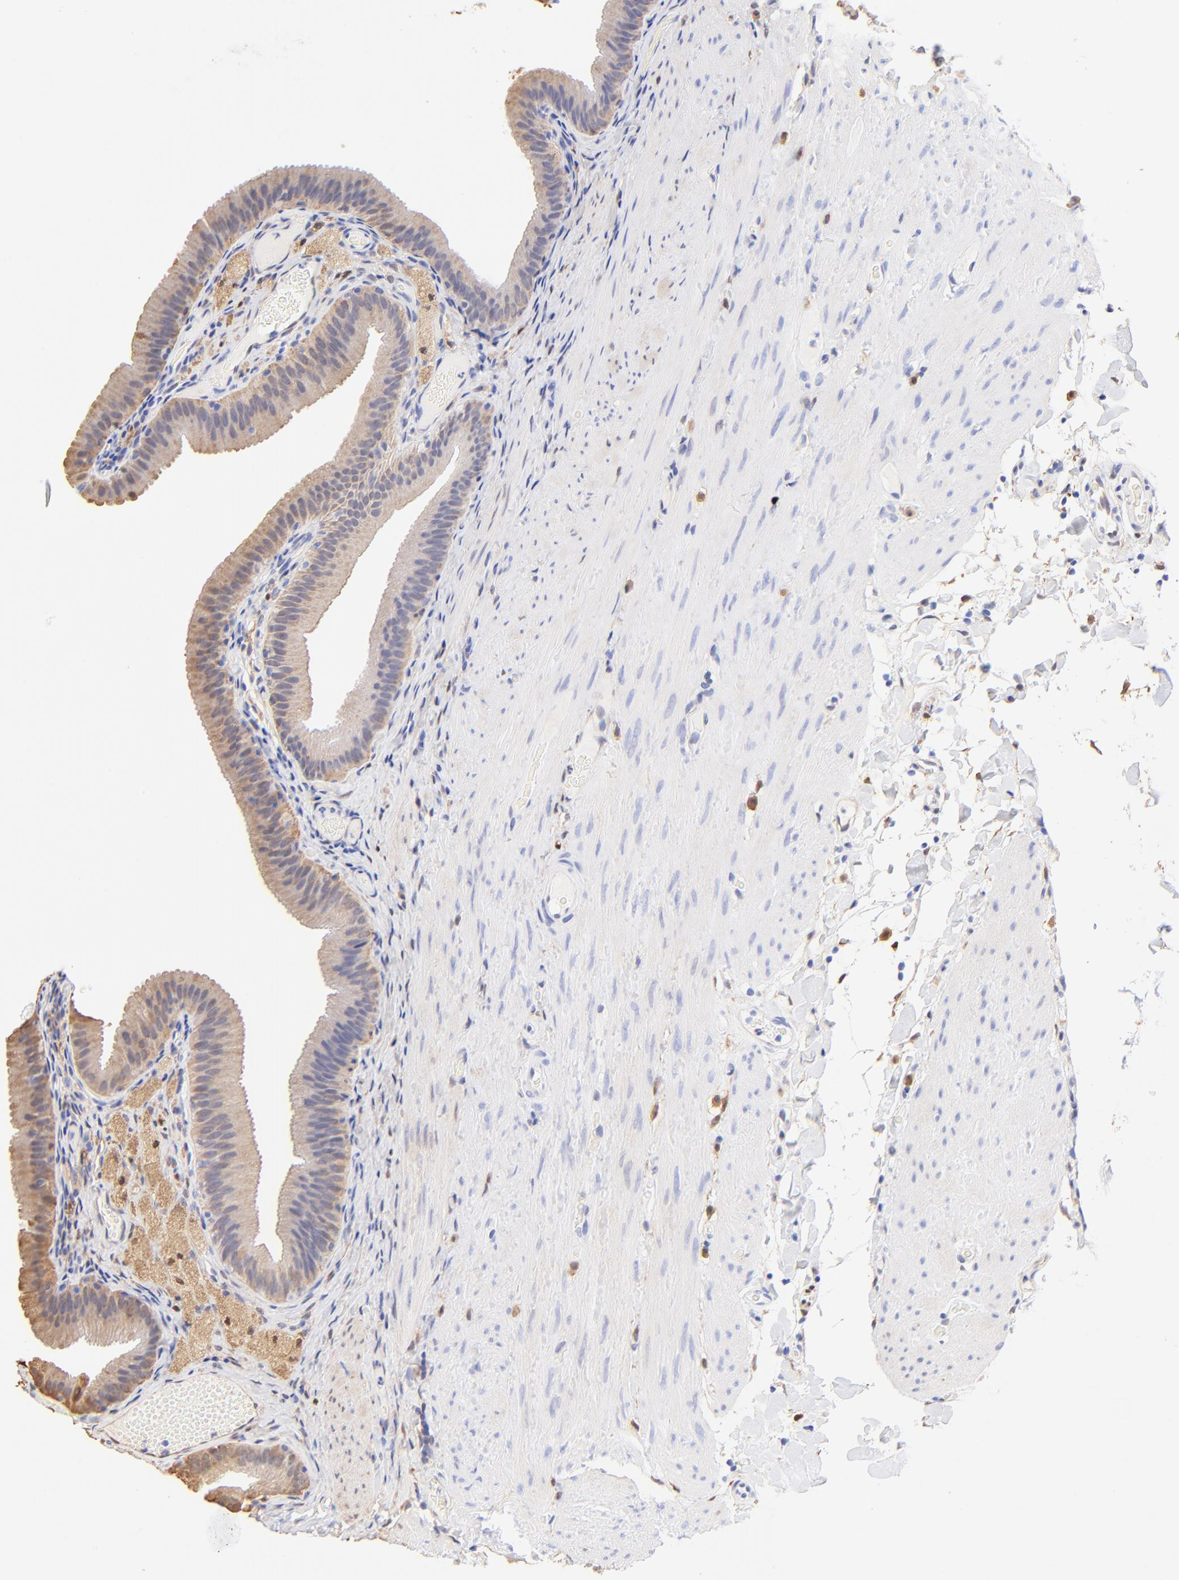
{"staining": {"intensity": "moderate", "quantity": "25%-75%", "location": "nuclear"}, "tissue": "gallbladder", "cell_type": "Glandular cells", "image_type": "normal", "snomed": [{"axis": "morphology", "description": "Normal tissue, NOS"}, {"axis": "topography", "description": "Gallbladder"}], "caption": "Immunohistochemical staining of benign human gallbladder exhibits moderate nuclear protein staining in approximately 25%-75% of glandular cells.", "gene": "ALDH1A1", "patient": {"sex": "female", "age": 24}}